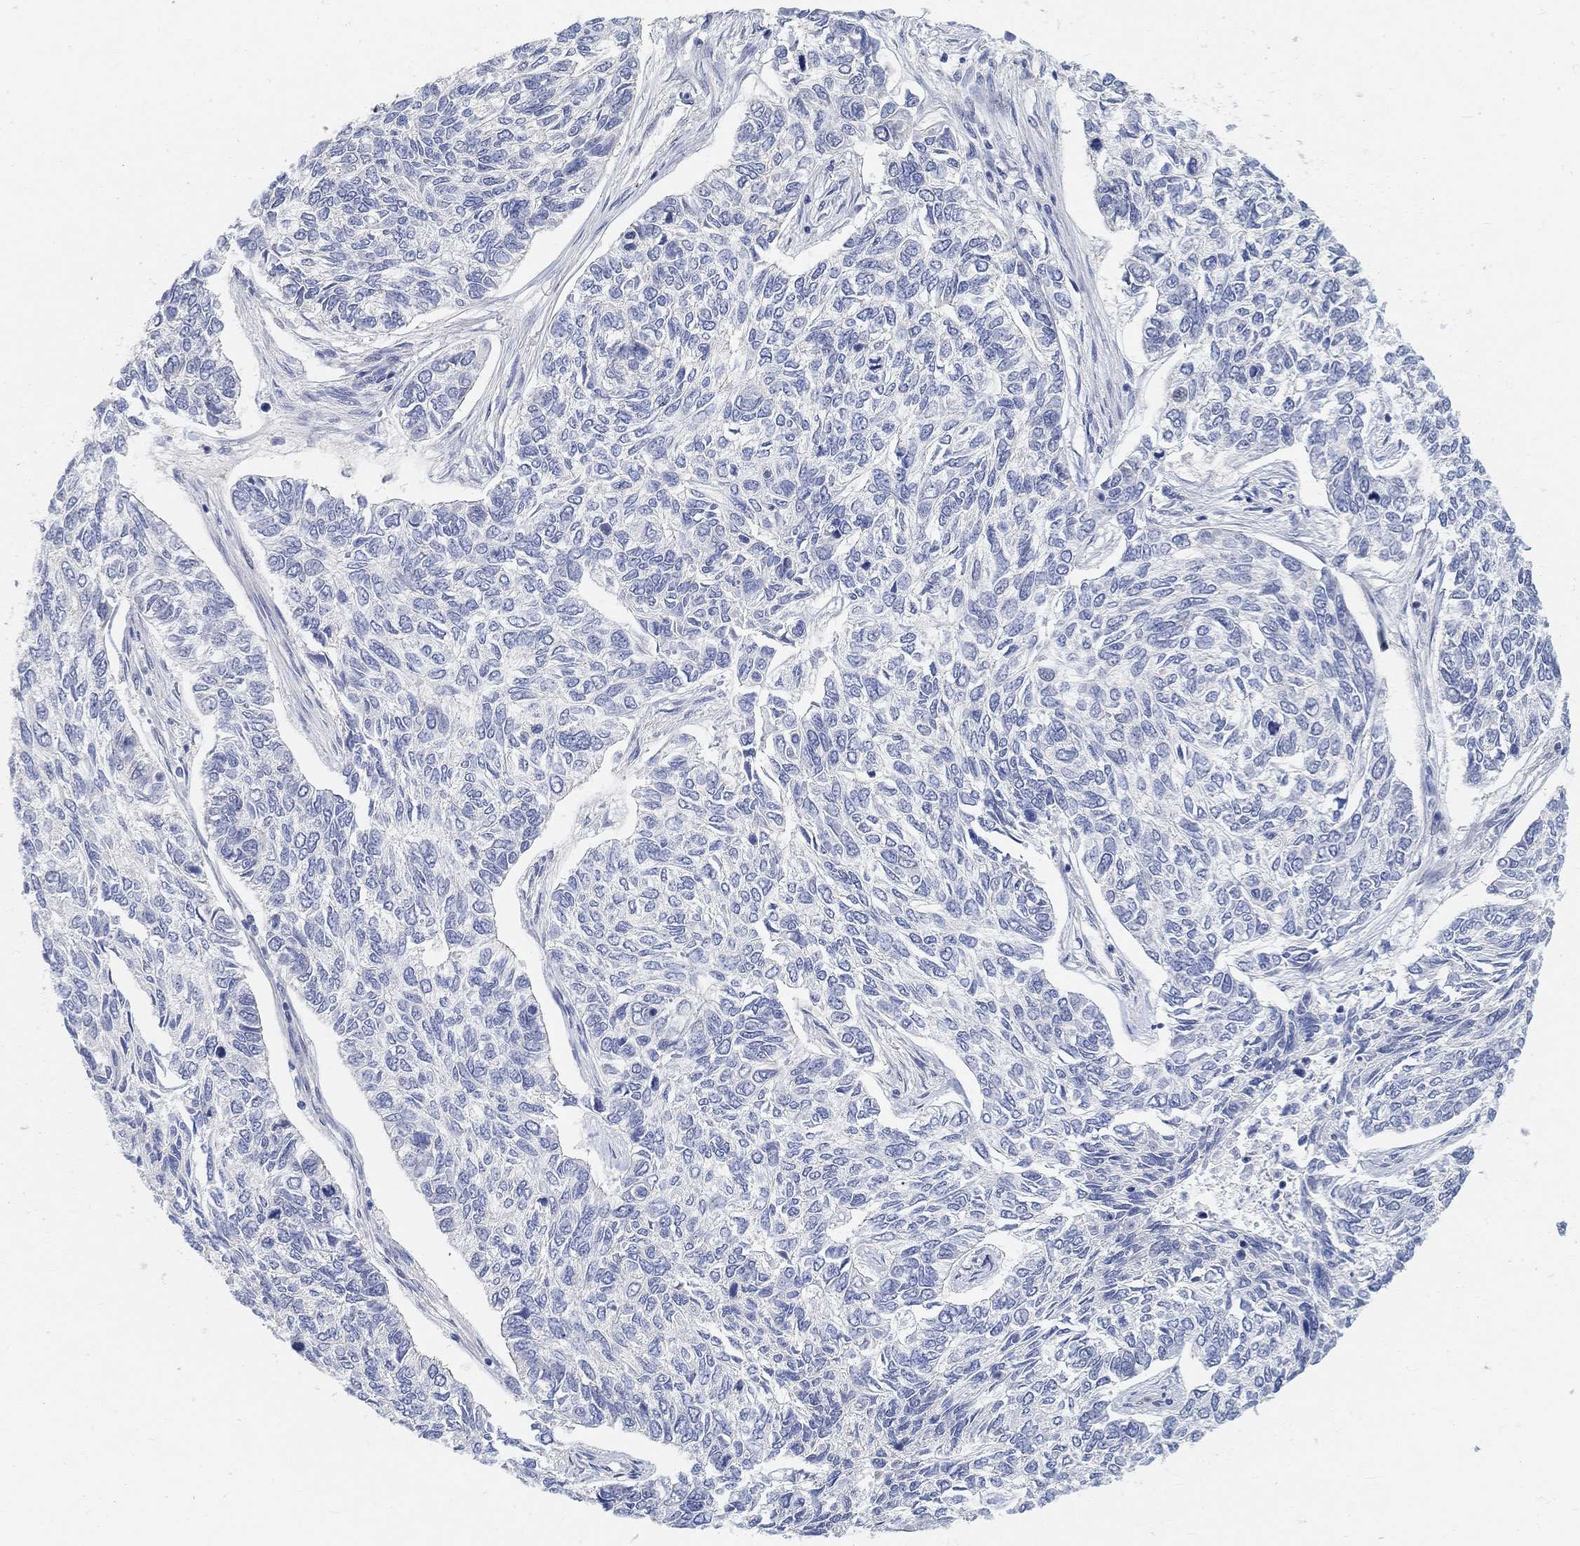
{"staining": {"intensity": "negative", "quantity": "none", "location": "none"}, "tissue": "skin cancer", "cell_type": "Tumor cells", "image_type": "cancer", "snomed": [{"axis": "morphology", "description": "Basal cell carcinoma"}, {"axis": "topography", "description": "Skin"}], "caption": "IHC histopathology image of neoplastic tissue: human skin cancer (basal cell carcinoma) stained with DAB (3,3'-diaminobenzidine) demonstrates no significant protein staining in tumor cells.", "gene": "SNTG2", "patient": {"sex": "female", "age": 65}}